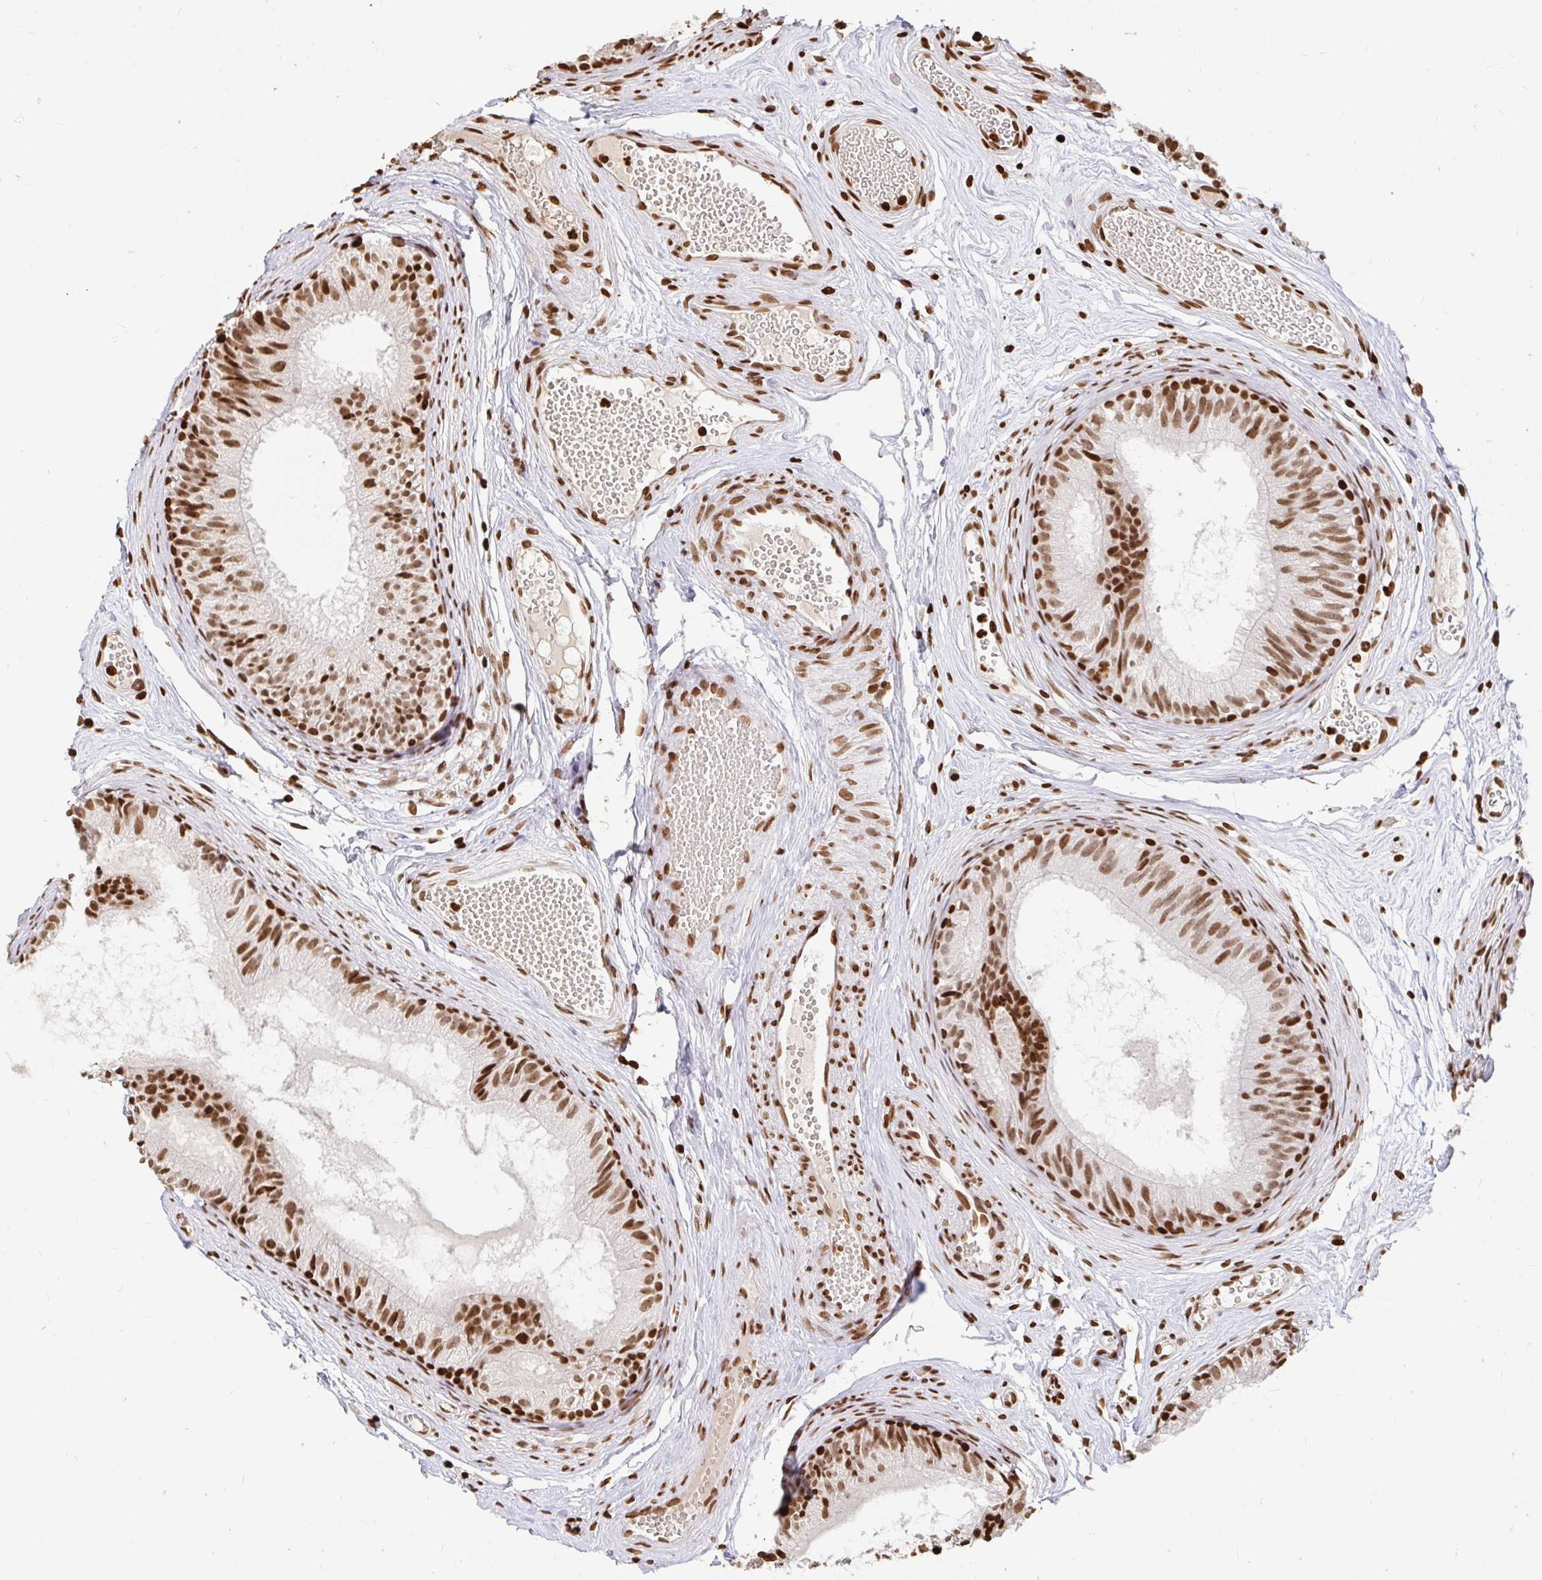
{"staining": {"intensity": "moderate", "quantity": ">75%", "location": "nuclear"}, "tissue": "epididymis", "cell_type": "Glandular cells", "image_type": "normal", "snomed": [{"axis": "morphology", "description": "Normal tissue, NOS"}, {"axis": "morphology", "description": "Seminoma, NOS"}, {"axis": "topography", "description": "Testis"}, {"axis": "topography", "description": "Epididymis"}], "caption": "This image shows normal epididymis stained with immunohistochemistry to label a protein in brown. The nuclear of glandular cells show moderate positivity for the protein. Nuclei are counter-stained blue.", "gene": "H2BC5", "patient": {"sex": "male", "age": 34}}